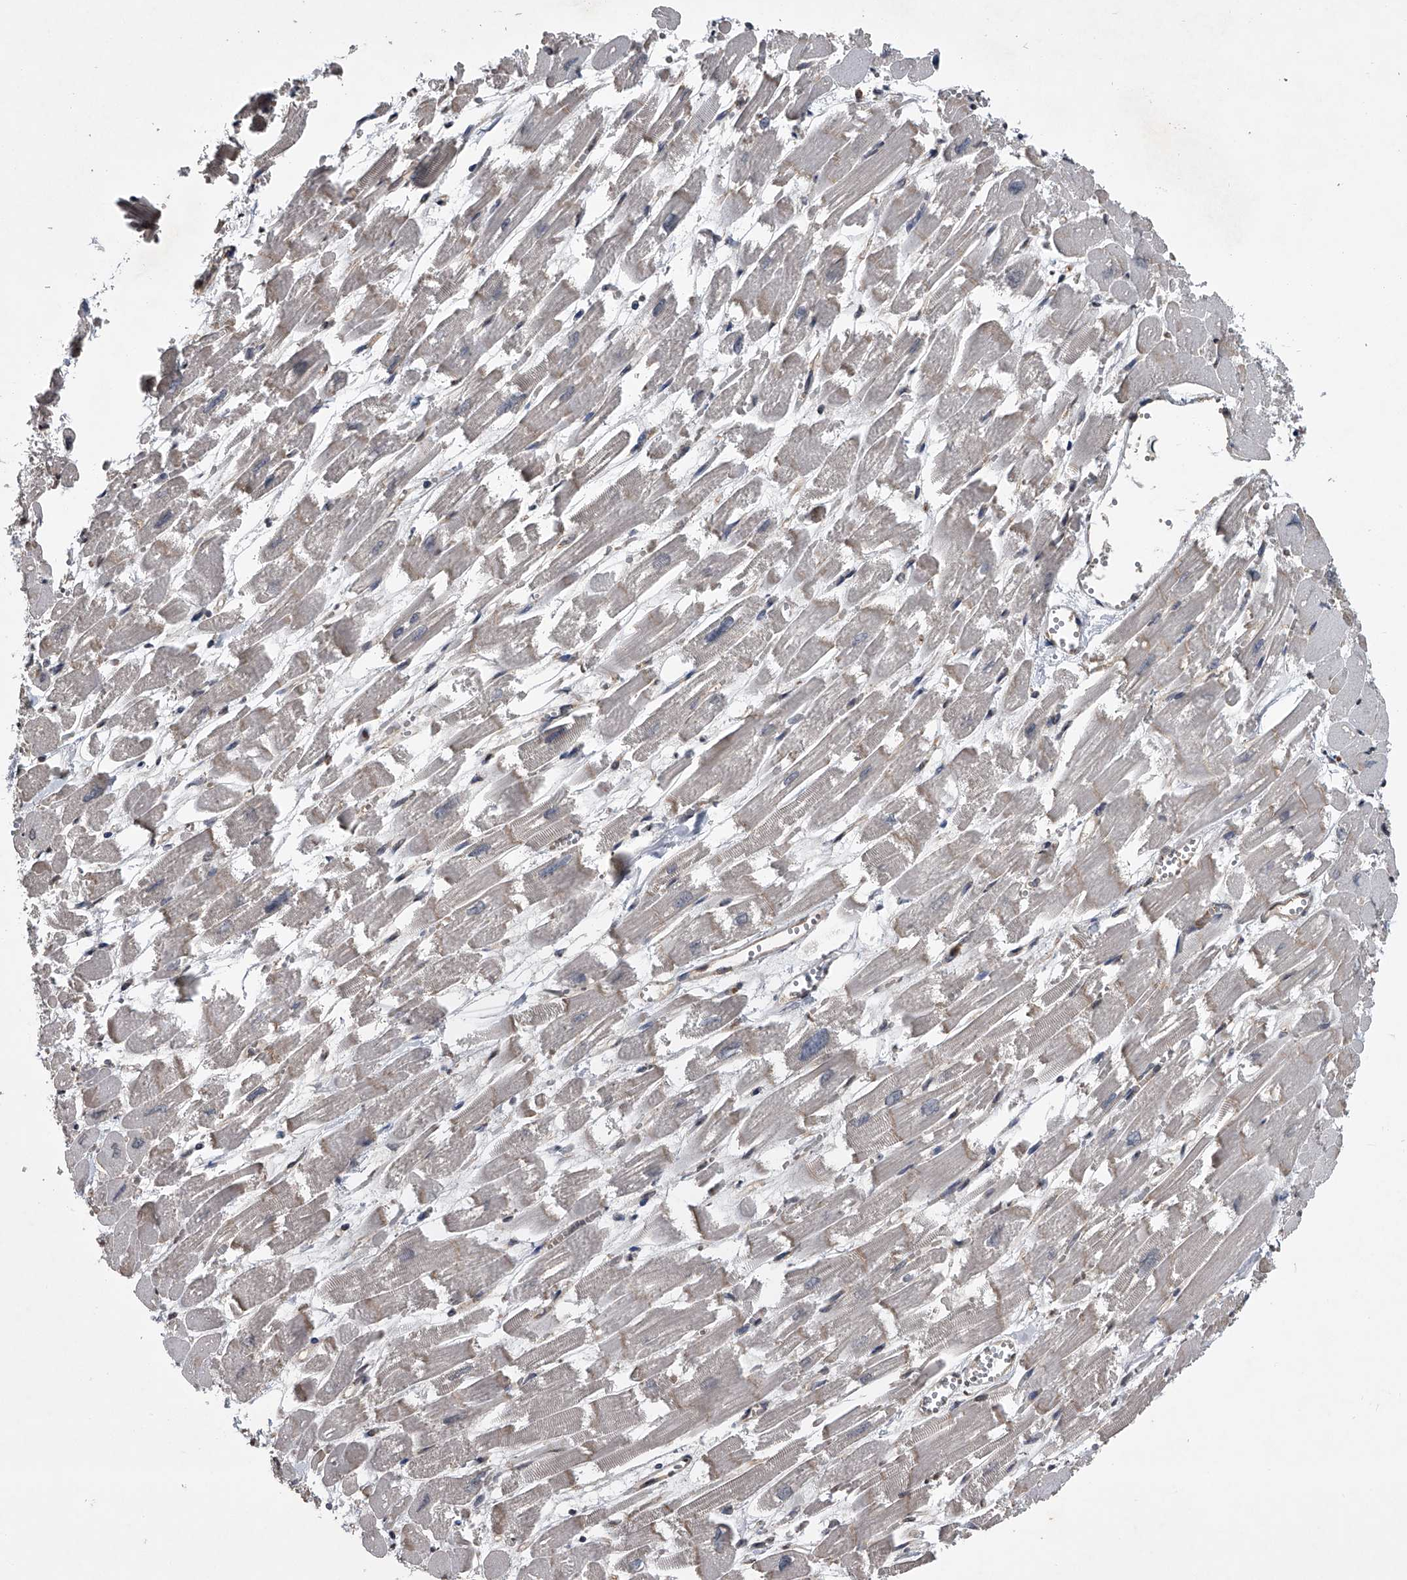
{"staining": {"intensity": "weak", "quantity": "<25%", "location": "cytoplasmic/membranous"}, "tissue": "heart muscle", "cell_type": "Cardiomyocytes", "image_type": "normal", "snomed": [{"axis": "morphology", "description": "Normal tissue, NOS"}, {"axis": "topography", "description": "Heart"}], "caption": "This is an immunohistochemistry (IHC) histopathology image of normal human heart muscle. There is no staining in cardiomyocytes.", "gene": "TSNAX", "patient": {"sex": "male", "age": 54}}